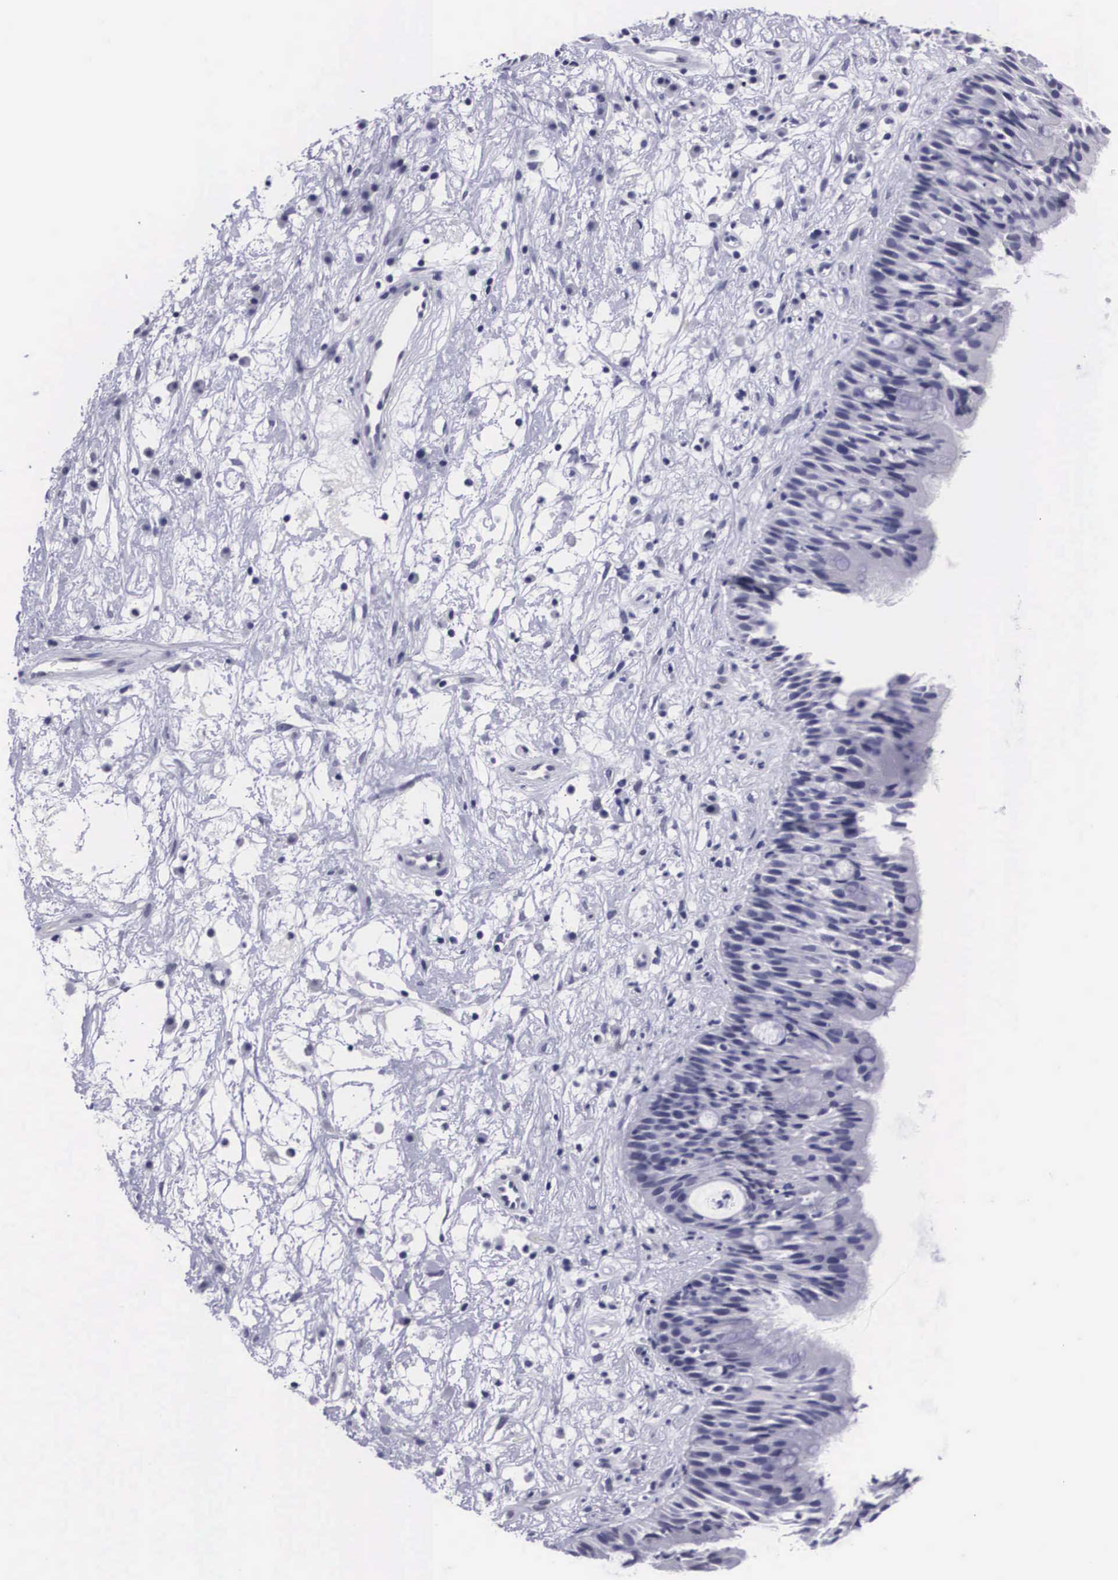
{"staining": {"intensity": "negative", "quantity": "none", "location": "none"}, "tissue": "nasopharynx", "cell_type": "Respiratory epithelial cells", "image_type": "normal", "snomed": [{"axis": "morphology", "description": "Normal tissue, NOS"}, {"axis": "topography", "description": "Nasopharynx"}], "caption": "Immunohistochemistry (IHC) of unremarkable human nasopharynx displays no positivity in respiratory epithelial cells. (DAB (3,3'-diaminobenzidine) immunohistochemistry (IHC) with hematoxylin counter stain).", "gene": "C22orf31", "patient": {"sex": "male", "age": 13}}